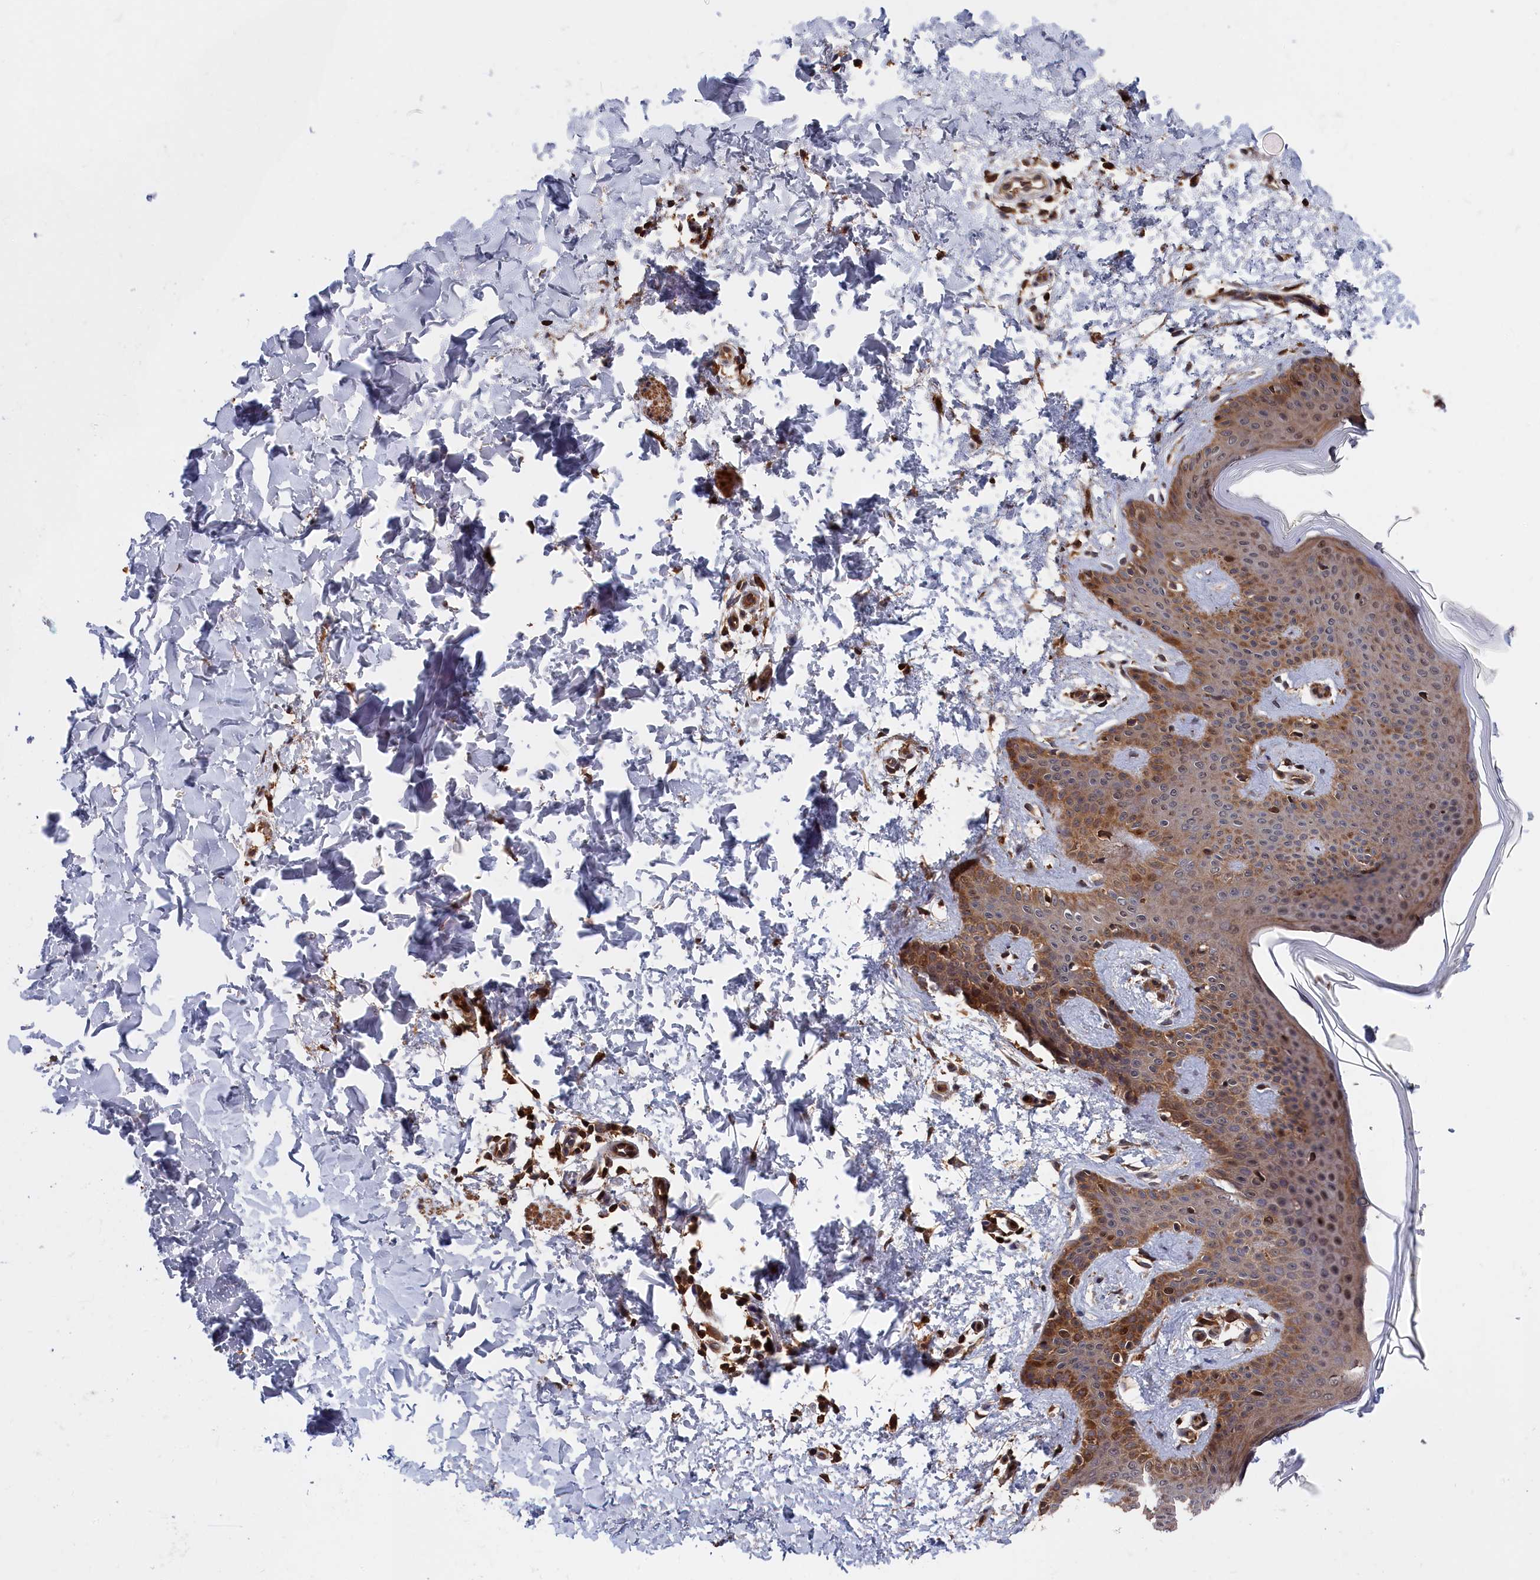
{"staining": {"intensity": "moderate", "quantity": "25%-75%", "location": "cytoplasmic/membranous"}, "tissue": "skin", "cell_type": "Fibroblasts", "image_type": "normal", "snomed": [{"axis": "morphology", "description": "Normal tissue, NOS"}, {"axis": "topography", "description": "Skin"}], "caption": "Fibroblasts demonstrate medium levels of moderate cytoplasmic/membranous positivity in about 25%-75% of cells in normal skin. The protein of interest is stained brown, and the nuclei are stained in blue (DAB (3,3'-diaminobenzidine) IHC with brightfield microscopy, high magnification).", "gene": "RMI2", "patient": {"sex": "male", "age": 36}}